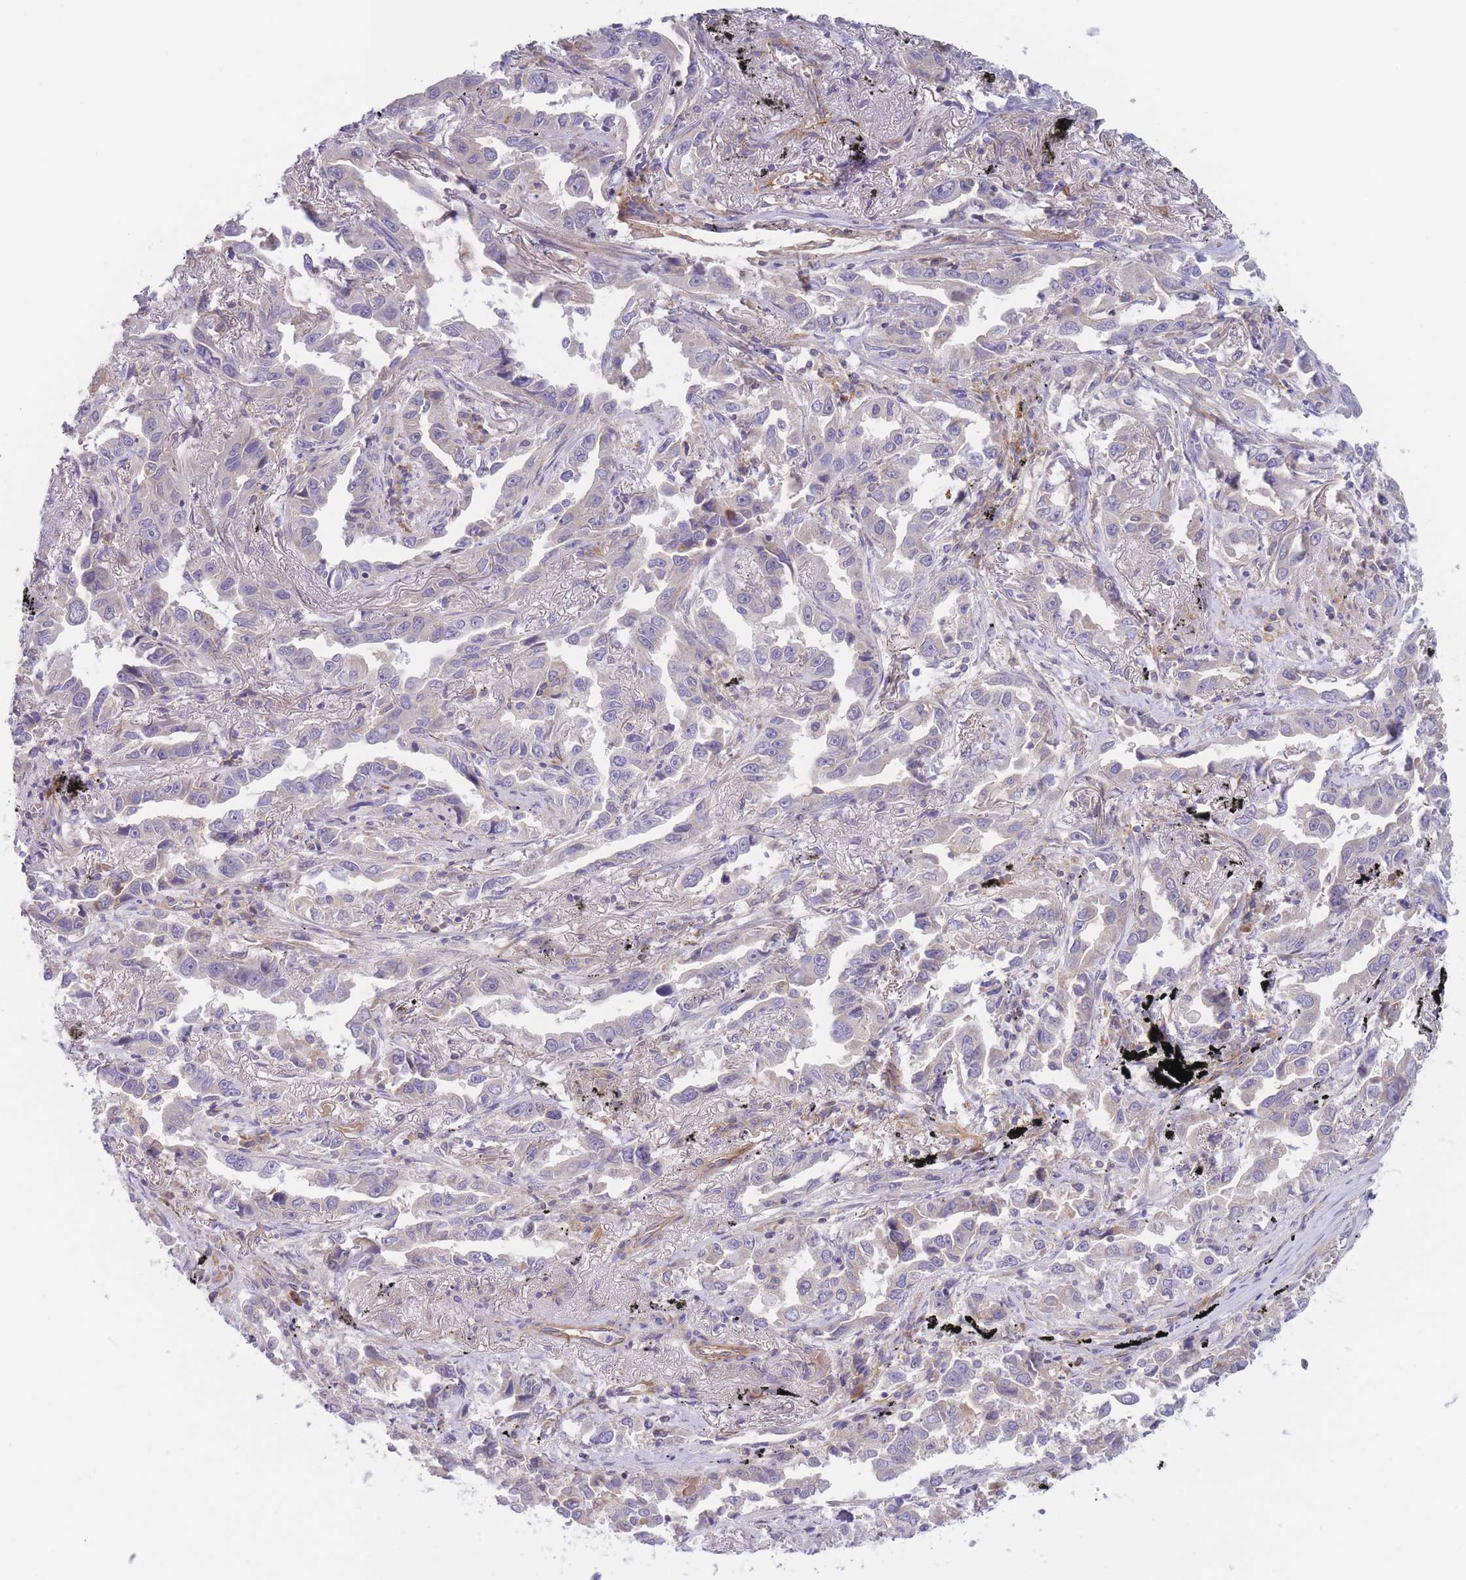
{"staining": {"intensity": "negative", "quantity": "none", "location": "none"}, "tissue": "lung cancer", "cell_type": "Tumor cells", "image_type": "cancer", "snomed": [{"axis": "morphology", "description": "Adenocarcinoma, NOS"}, {"axis": "topography", "description": "Lung"}], "caption": "Immunohistochemical staining of human lung cancer (adenocarcinoma) shows no significant staining in tumor cells. (DAB (3,3'-diaminobenzidine) immunohistochemistry, high magnification).", "gene": "WDR93", "patient": {"sex": "male", "age": 67}}